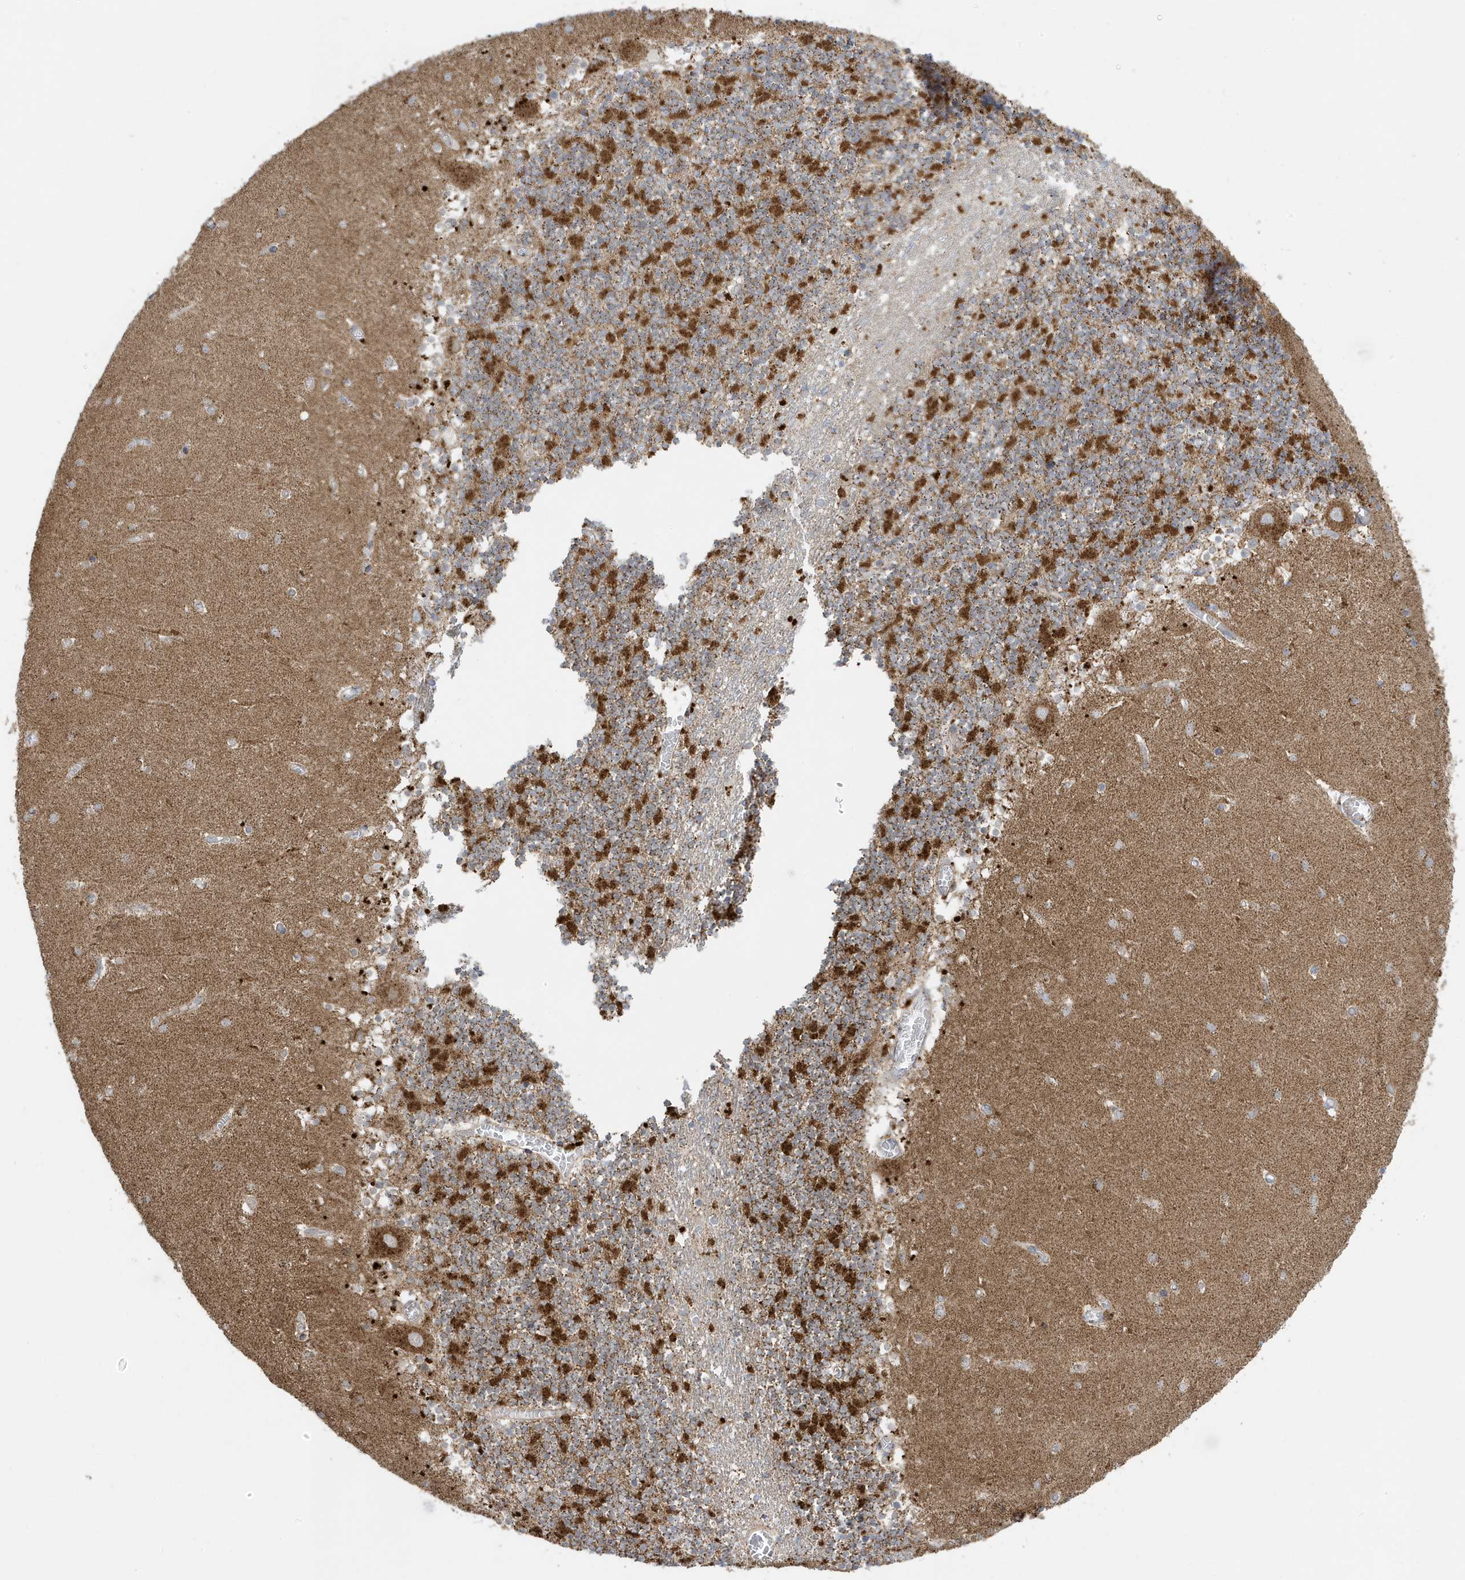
{"staining": {"intensity": "strong", "quantity": ">75%", "location": "cytoplasmic/membranous"}, "tissue": "cerebellum", "cell_type": "Cells in granular layer", "image_type": "normal", "snomed": [{"axis": "morphology", "description": "Normal tissue, NOS"}, {"axis": "topography", "description": "Cerebellum"}], "caption": "Protein expression analysis of normal cerebellum exhibits strong cytoplasmic/membranous expression in about >75% of cells in granular layer.", "gene": "ATP5ME", "patient": {"sex": "female", "age": 28}}